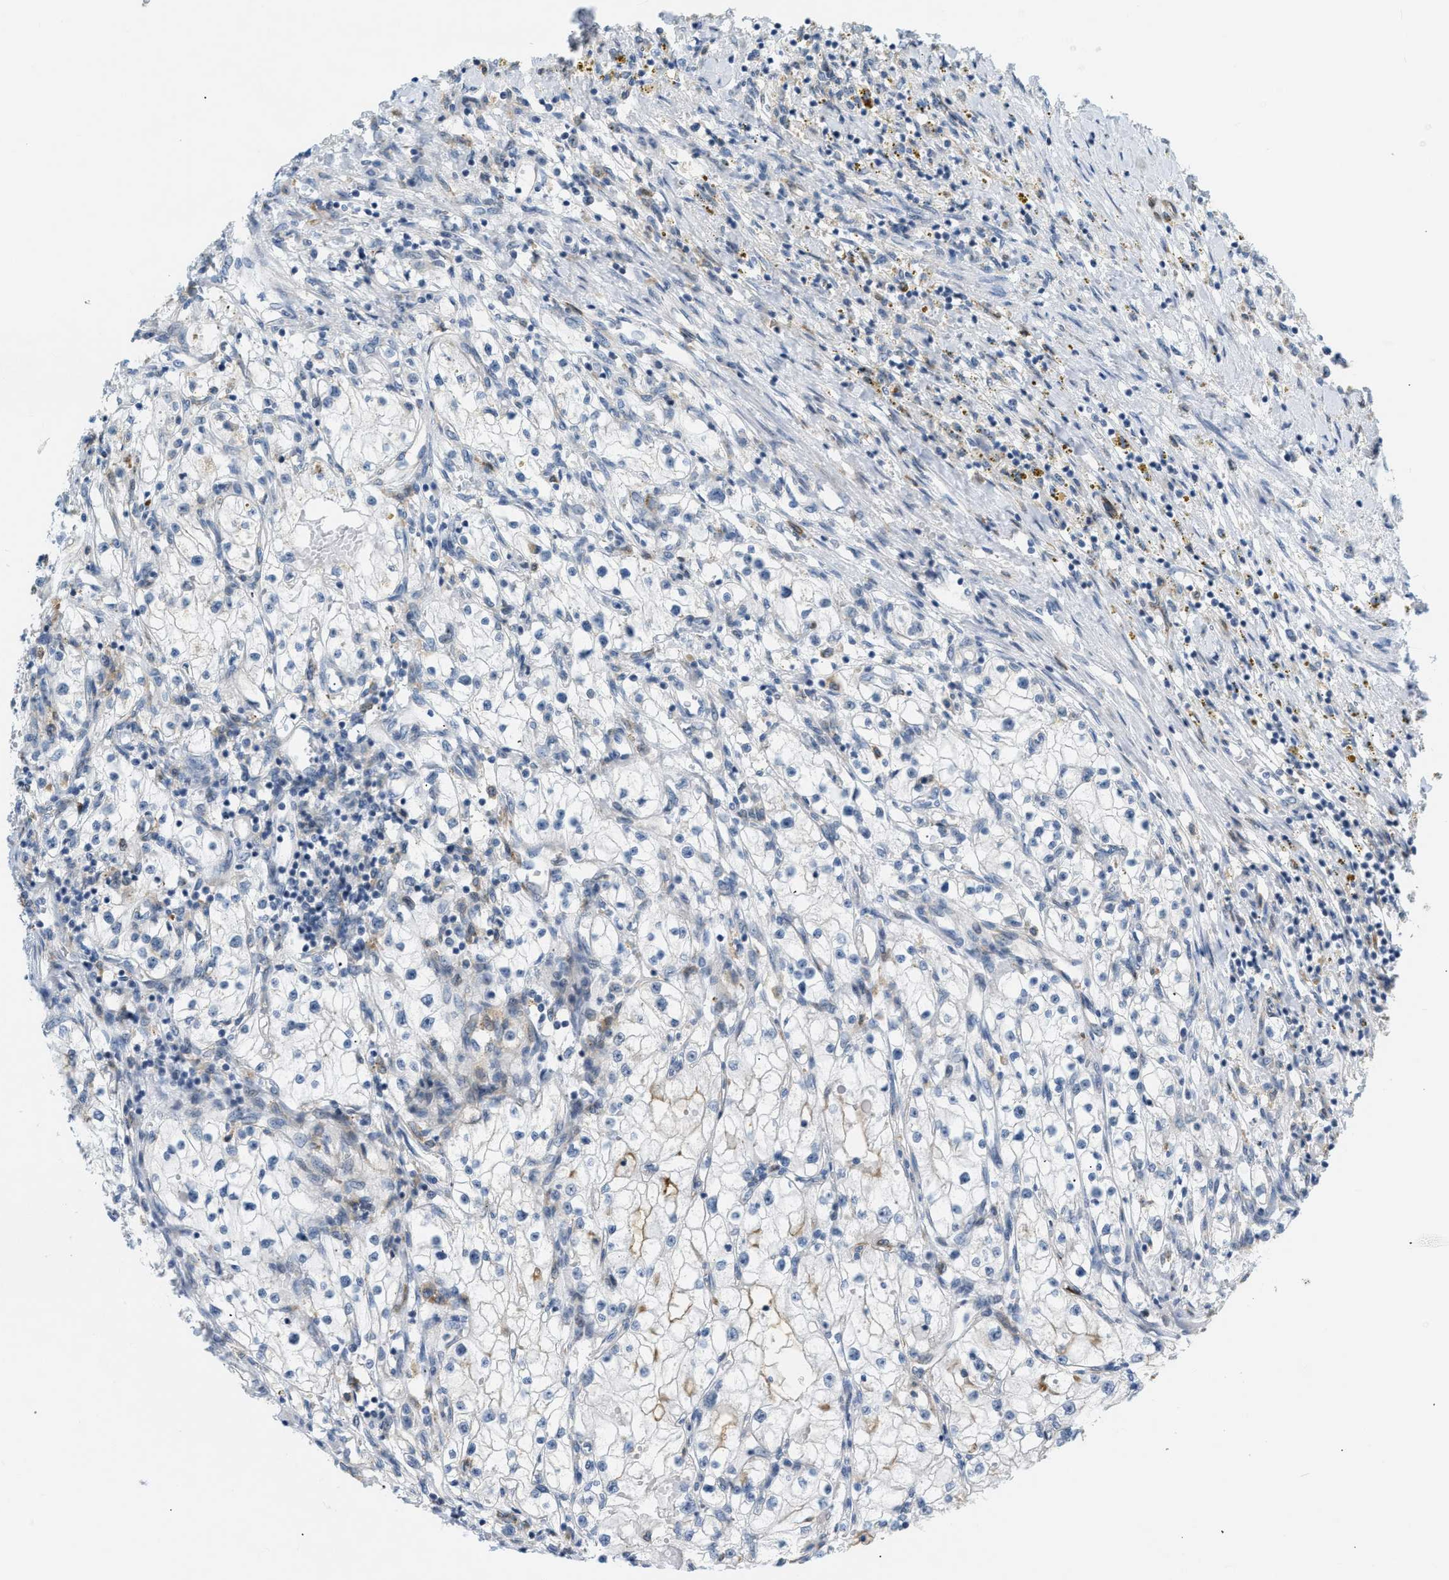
{"staining": {"intensity": "moderate", "quantity": "<25%", "location": "cytoplasmic/membranous"}, "tissue": "renal cancer", "cell_type": "Tumor cells", "image_type": "cancer", "snomed": [{"axis": "morphology", "description": "Adenocarcinoma, NOS"}, {"axis": "topography", "description": "Kidney"}], "caption": "A brown stain labels moderate cytoplasmic/membranous staining of a protein in human adenocarcinoma (renal) tumor cells.", "gene": "ZNF408", "patient": {"sex": "male", "age": 68}}